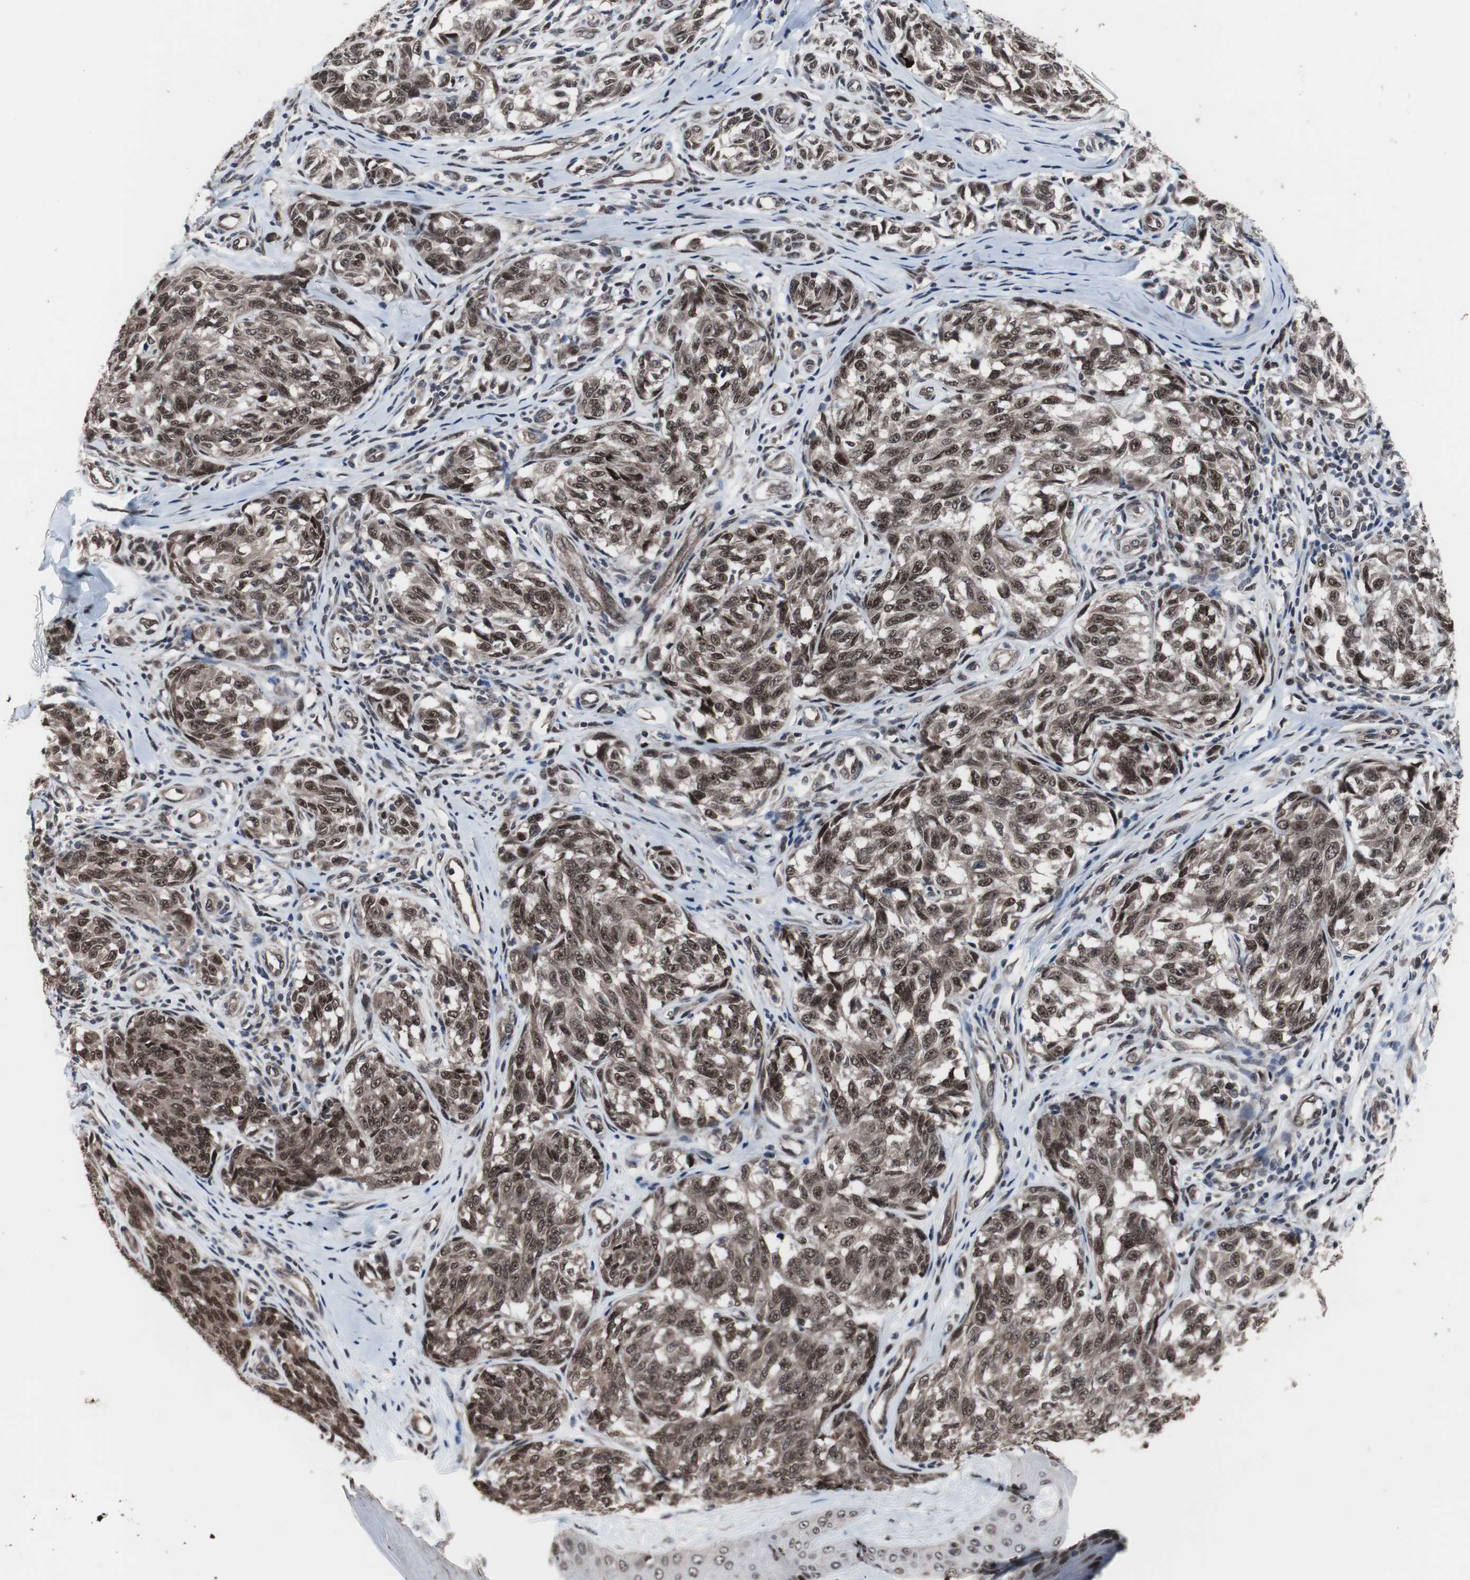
{"staining": {"intensity": "moderate", "quantity": ">75%", "location": "cytoplasmic/membranous,nuclear"}, "tissue": "melanoma", "cell_type": "Tumor cells", "image_type": "cancer", "snomed": [{"axis": "morphology", "description": "Malignant melanoma, NOS"}, {"axis": "topography", "description": "Skin"}], "caption": "Melanoma stained with a brown dye shows moderate cytoplasmic/membranous and nuclear positive expression in approximately >75% of tumor cells.", "gene": "GTF2F2", "patient": {"sex": "female", "age": 64}}